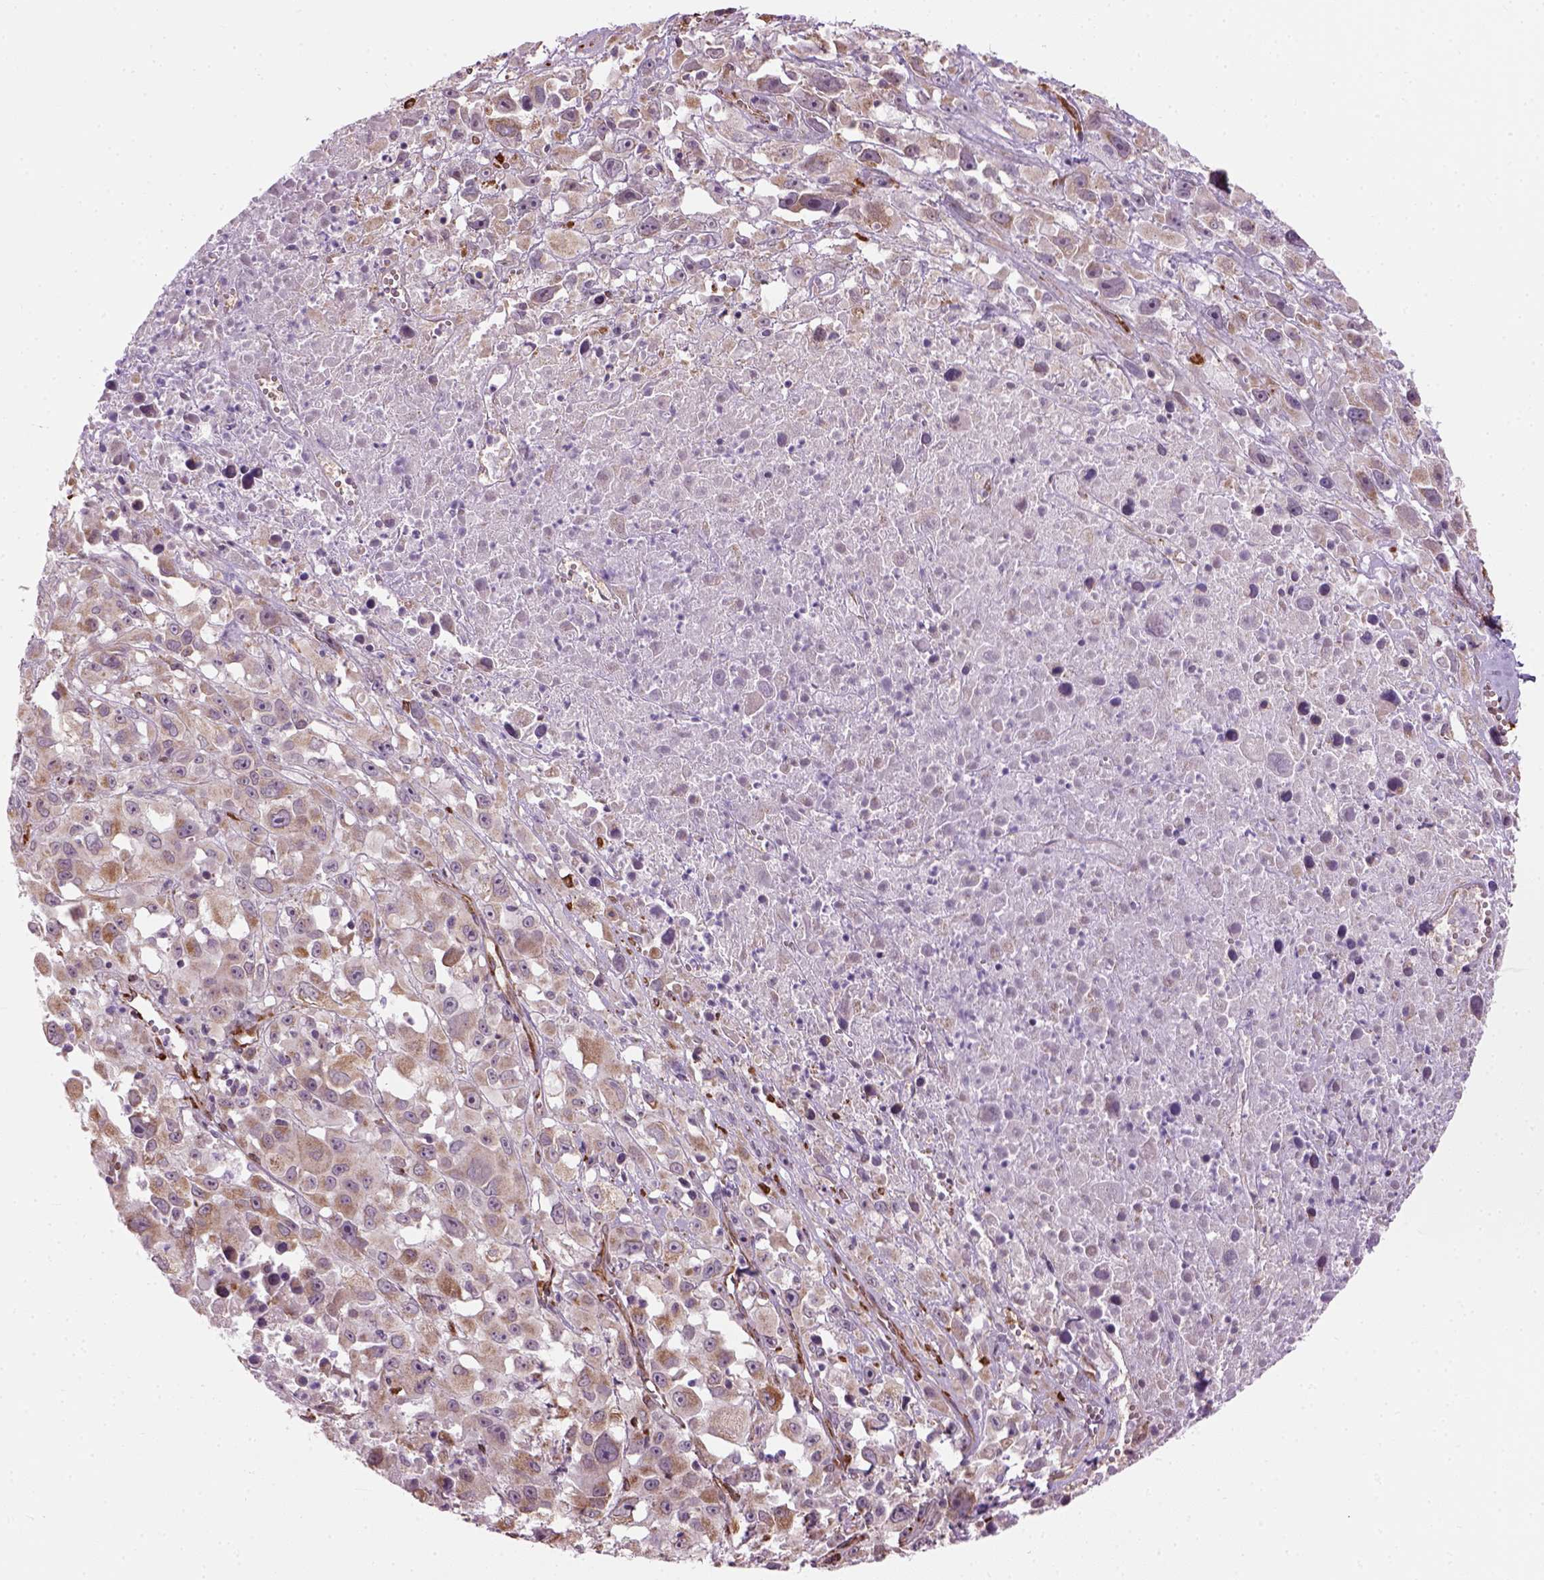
{"staining": {"intensity": "weak", "quantity": ">75%", "location": "cytoplasmic/membranous"}, "tissue": "melanoma", "cell_type": "Tumor cells", "image_type": "cancer", "snomed": [{"axis": "morphology", "description": "Malignant melanoma, Metastatic site"}, {"axis": "topography", "description": "Soft tissue"}], "caption": "Melanoma was stained to show a protein in brown. There is low levels of weak cytoplasmic/membranous expression in approximately >75% of tumor cells. Using DAB (3,3'-diaminobenzidine) (brown) and hematoxylin (blue) stains, captured at high magnification using brightfield microscopy.", "gene": "XK", "patient": {"sex": "male", "age": 50}}